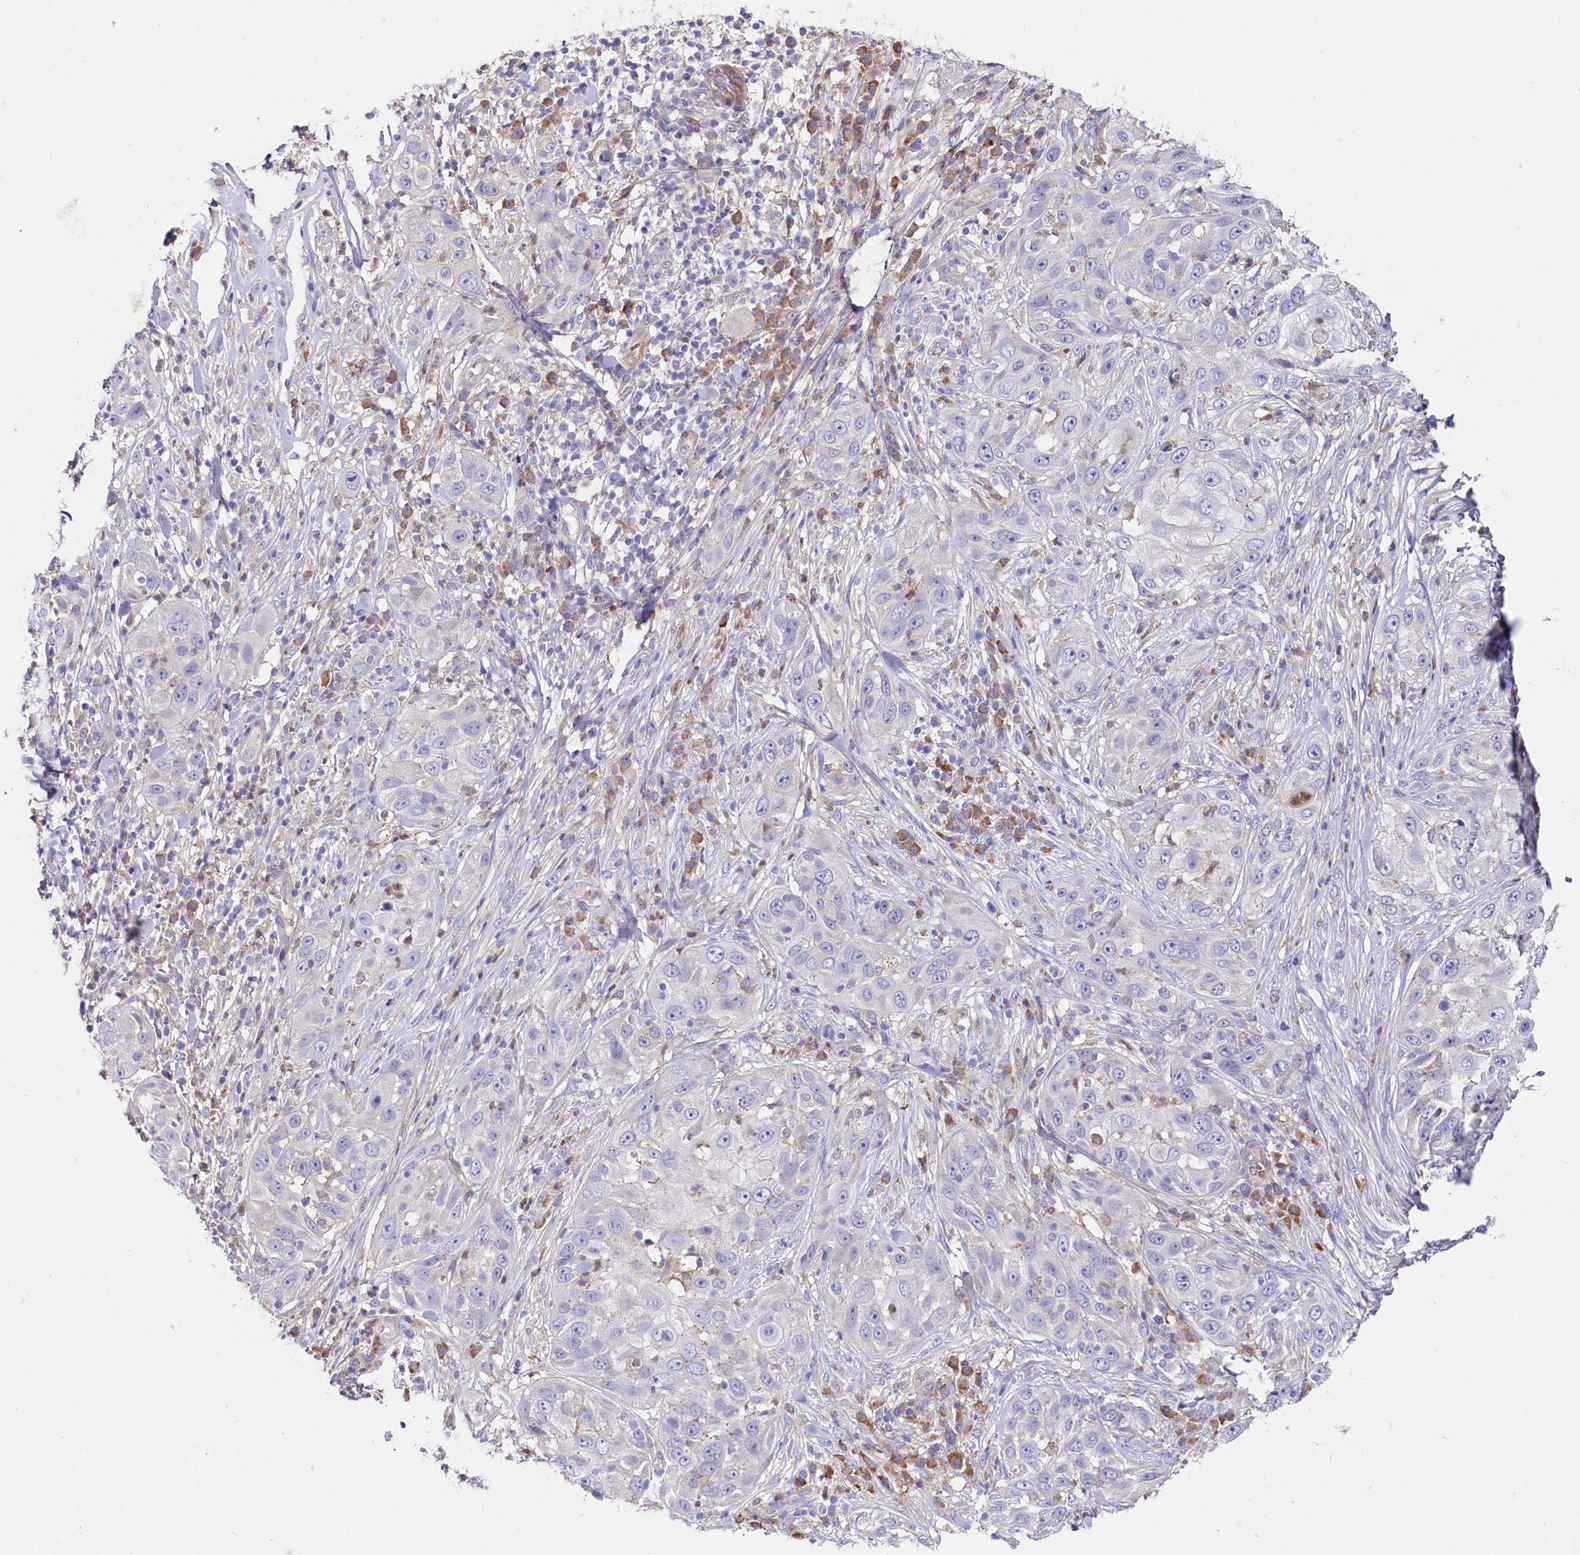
{"staining": {"intensity": "negative", "quantity": "none", "location": "none"}, "tissue": "skin cancer", "cell_type": "Tumor cells", "image_type": "cancer", "snomed": [{"axis": "morphology", "description": "Squamous cell carcinoma, NOS"}, {"axis": "topography", "description": "Skin"}], "caption": "This is an immunohistochemistry micrograph of skin cancer. There is no staining in tumor cells.", "gene": "IL17RD", "patient": {"sex": "female", "age": 44}}